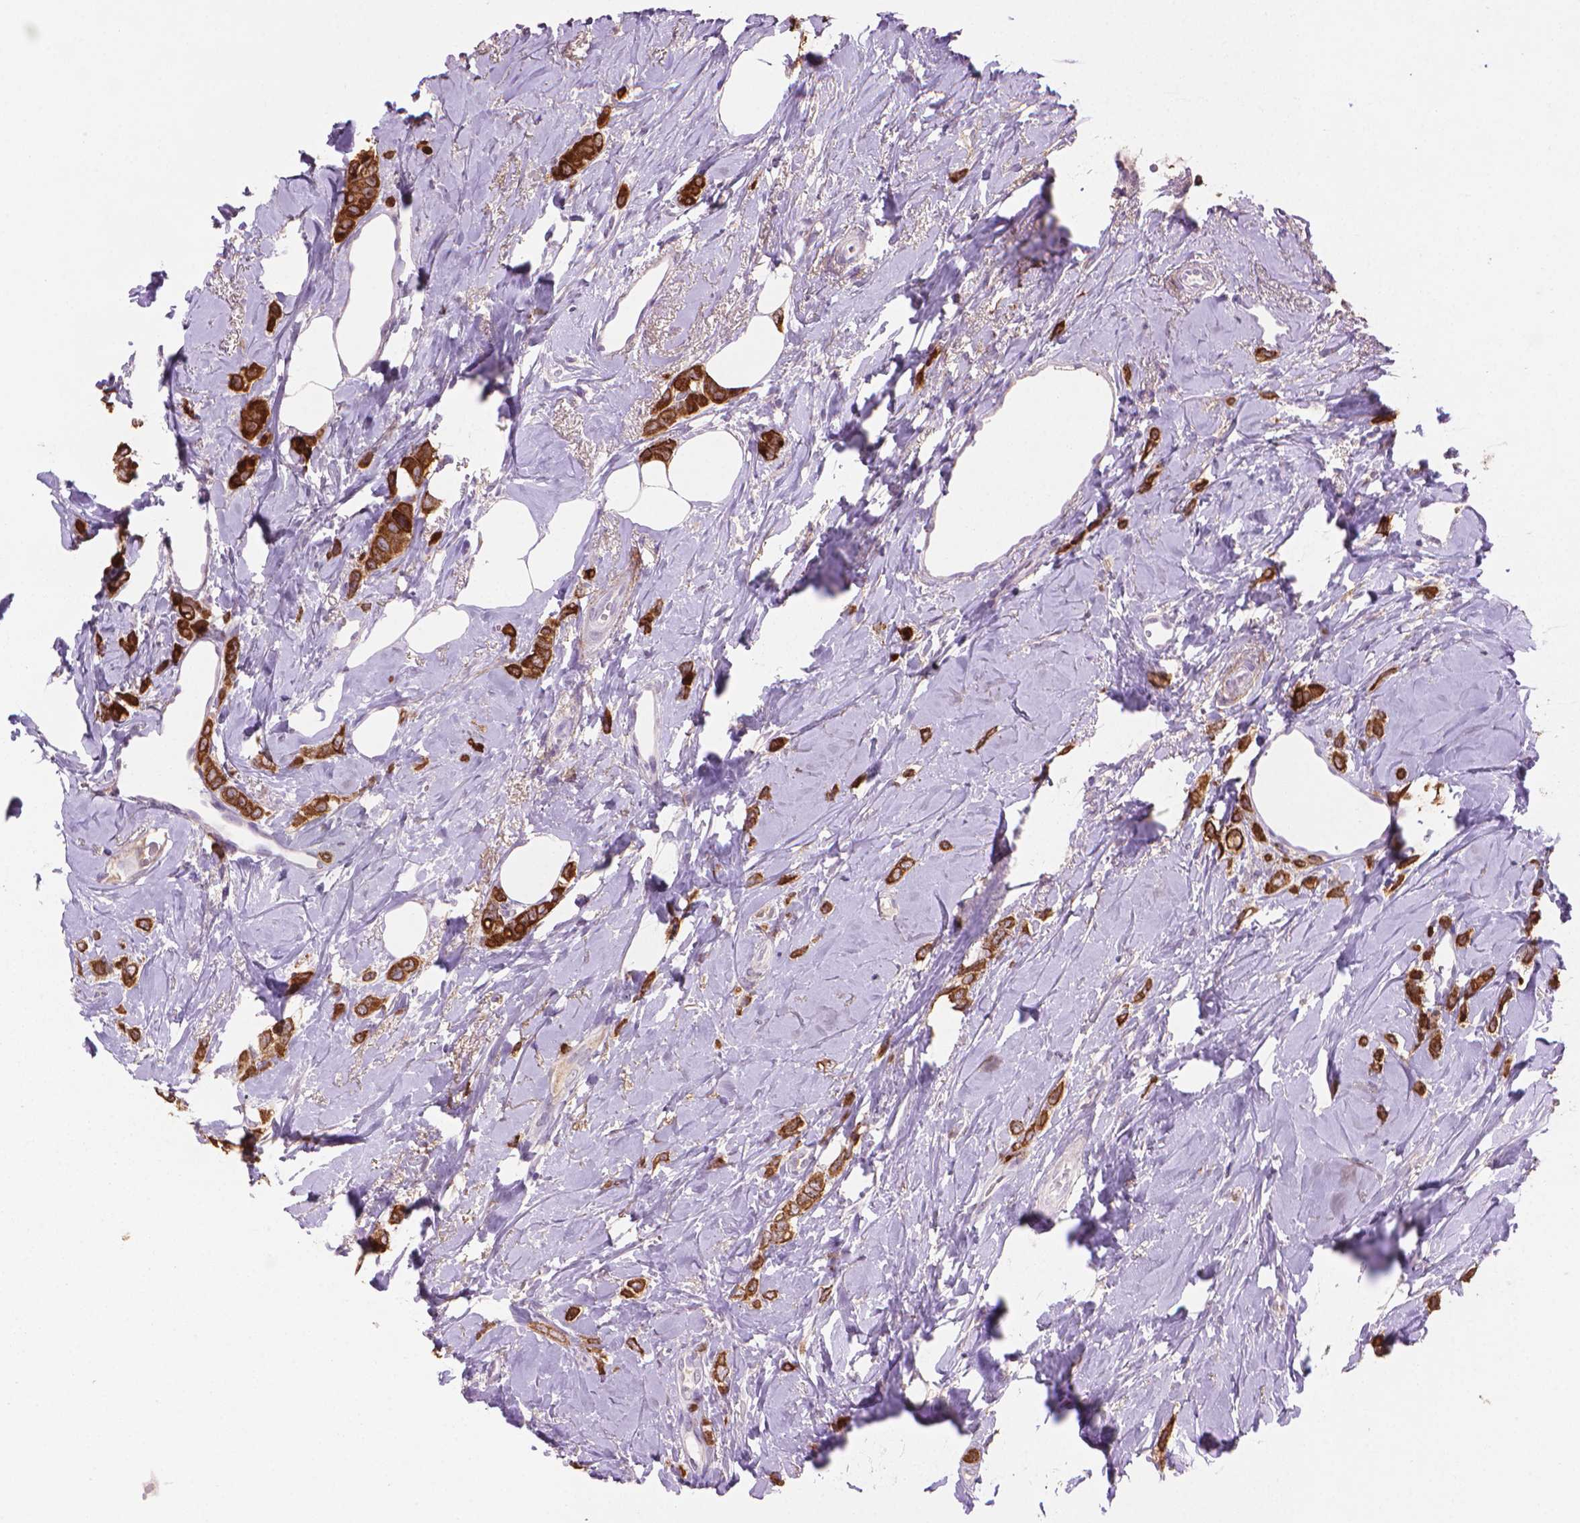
{"staining": {"intensity": "strong", "quantity": ">75%", "location": "cytoplasmic/membranous"}, "tissue": "breast cancer", "cell_type": "Tumor cells", "image_type": "cancer", "snomed": [{"axis": "morphology", "description": "Lobular carcinoma"}, {"axis": "topography", "description": "Breast"}], "caption": "Breast cancer (lobular carcinoma) tissue displays strong cytoplasmic/membranous positivity in approximately >75% of tumor cells, visualized by immunohistochemistry. Nuclei are stained in blue.", "gene": "MUC1", "patient": {"sex": "female", "age": 66}}